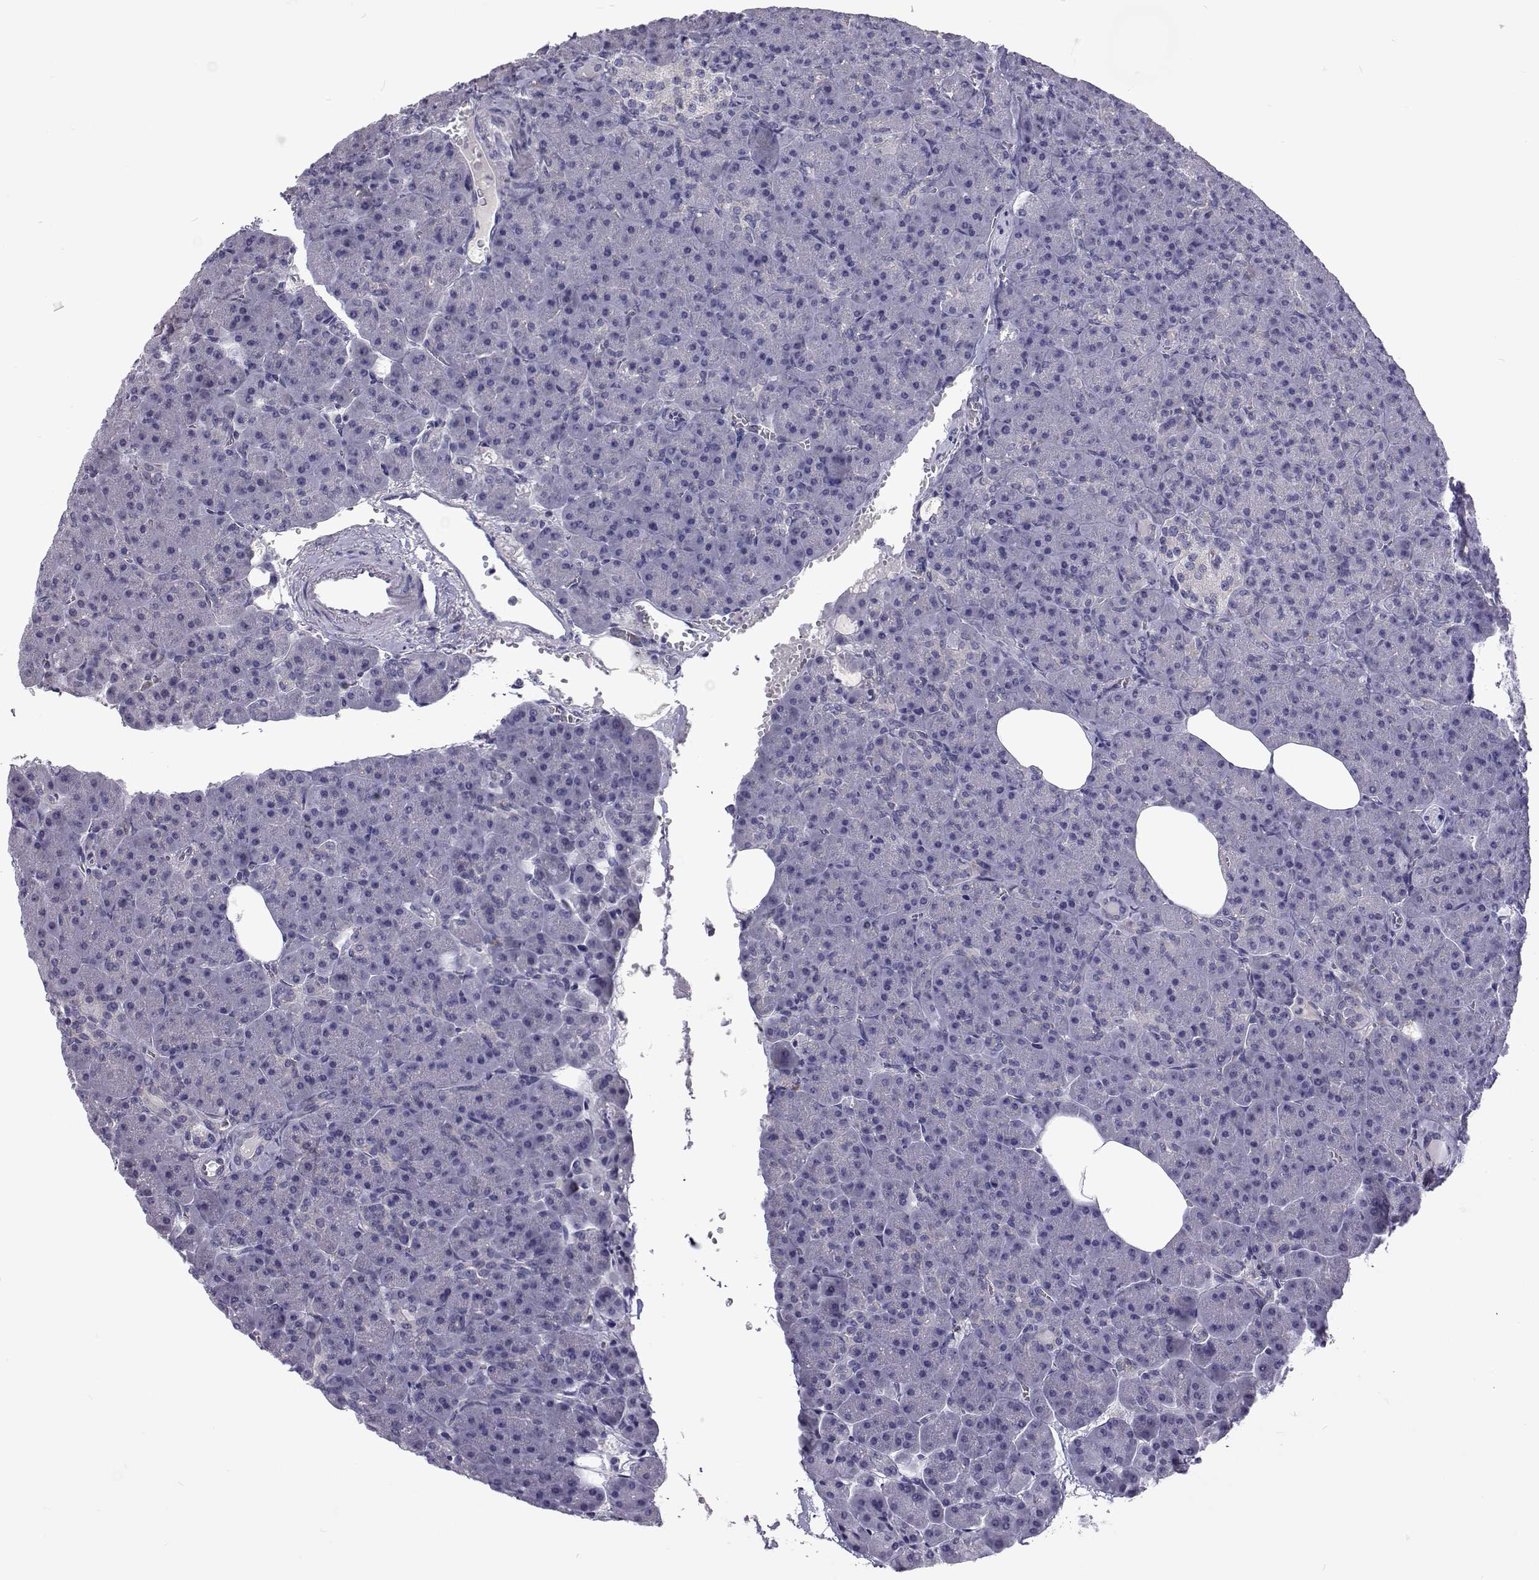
{"staining": {"intensity": "negative", "quantity": "none", "location": "none"}, "tissue": "pancreas", "cell_type": "Exocrine glandular cells", "image_type": "normal", "snomed": [{"axis": "morphology", "description": "Normal tissue, NOS"}, {"axis": "topography", "description": "Pancreas"}], "caption": "DAB immunohistochemical staining of benign pancreas displays no significant positivity in exocrine glandular cells.", "gene": "TCF15", "patient": {"sex": "female", "age": 74}}